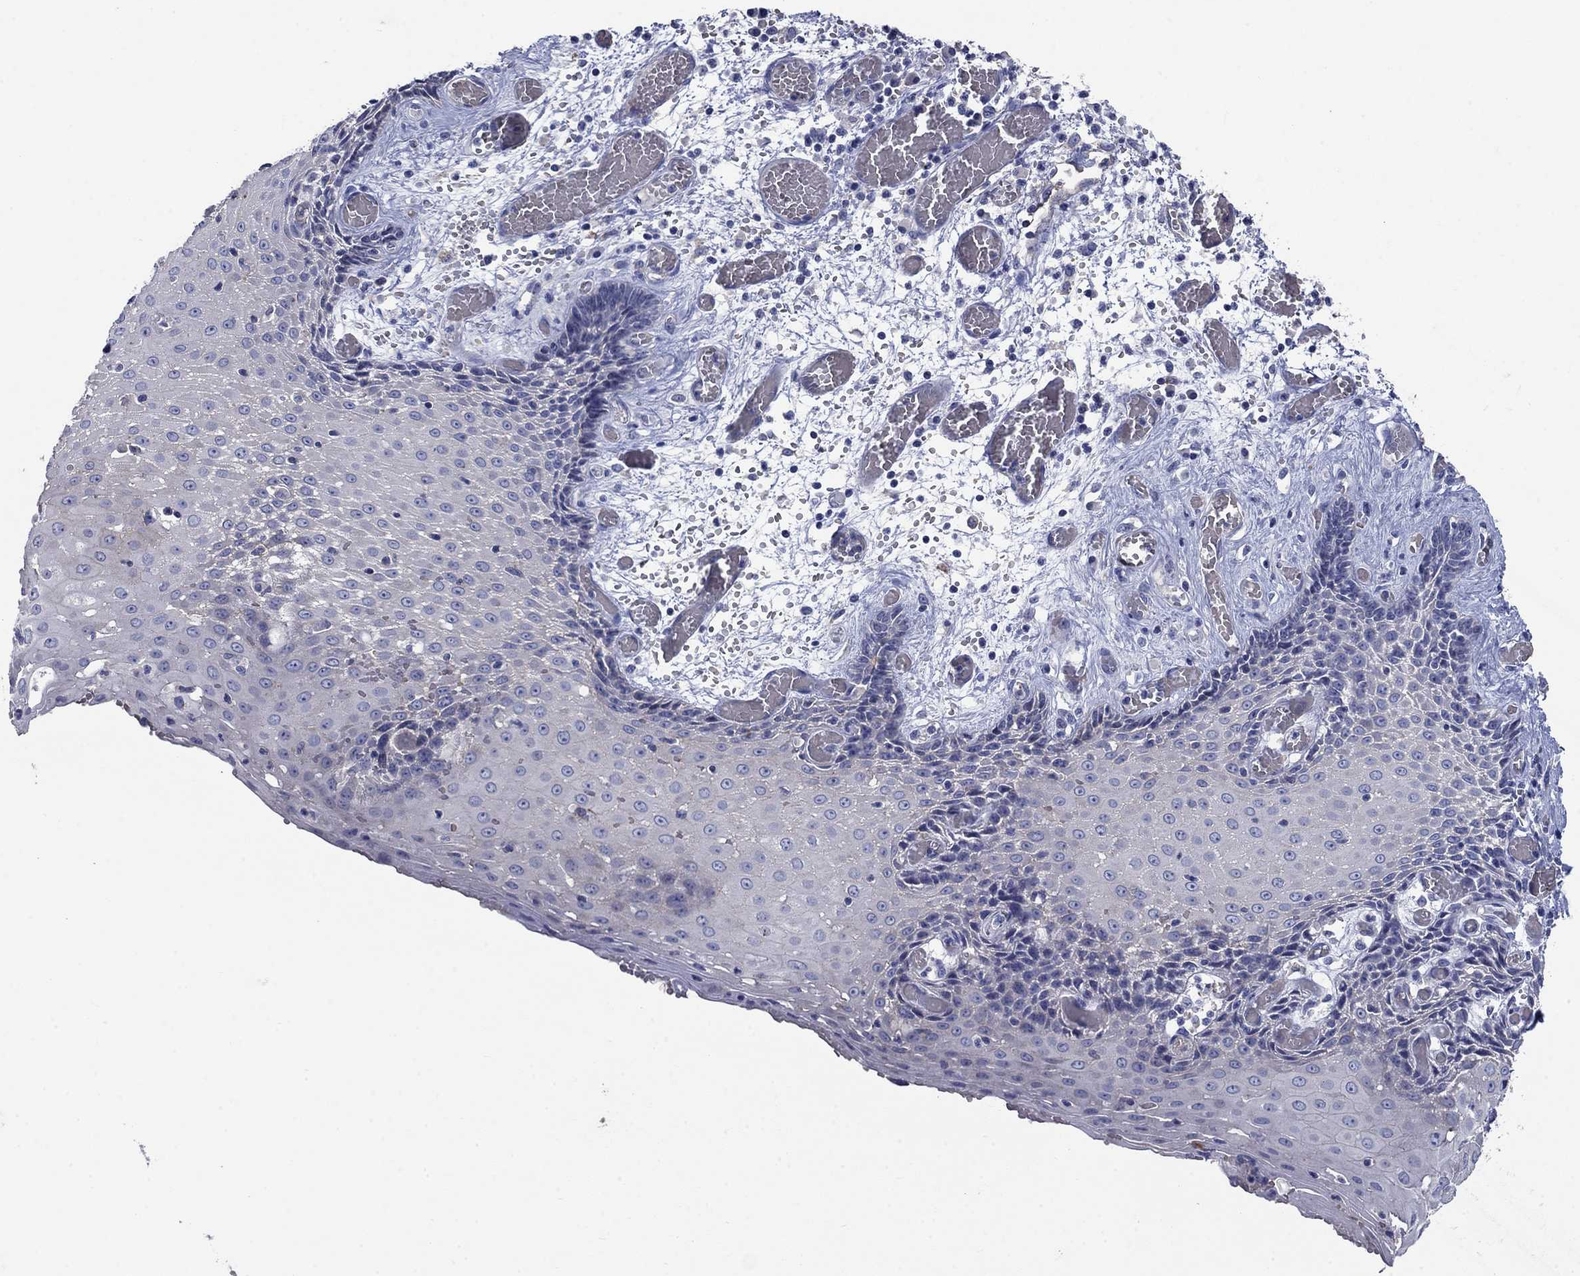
{"staining": {"intensity": "negative", "quantity": "none", "location": "none"}, "tissue": "esophagus", "cell_type": "Squamous epithelial cells", "image_type": "normal", "snomed": [{"axis": "morphology", "description": "Normal tissue, NOS"}, {"axis": "topography", "description": "Esophagus"}], "caption": "Immunohistochemistry (IHC) histopathology image of unremarkable esophagus: esophagus stained with DAB exhibits no significant protein positivity in squamous epithelial cells.", "gene": "FLNC", "patient": {"sex": "male", "age": 58}}